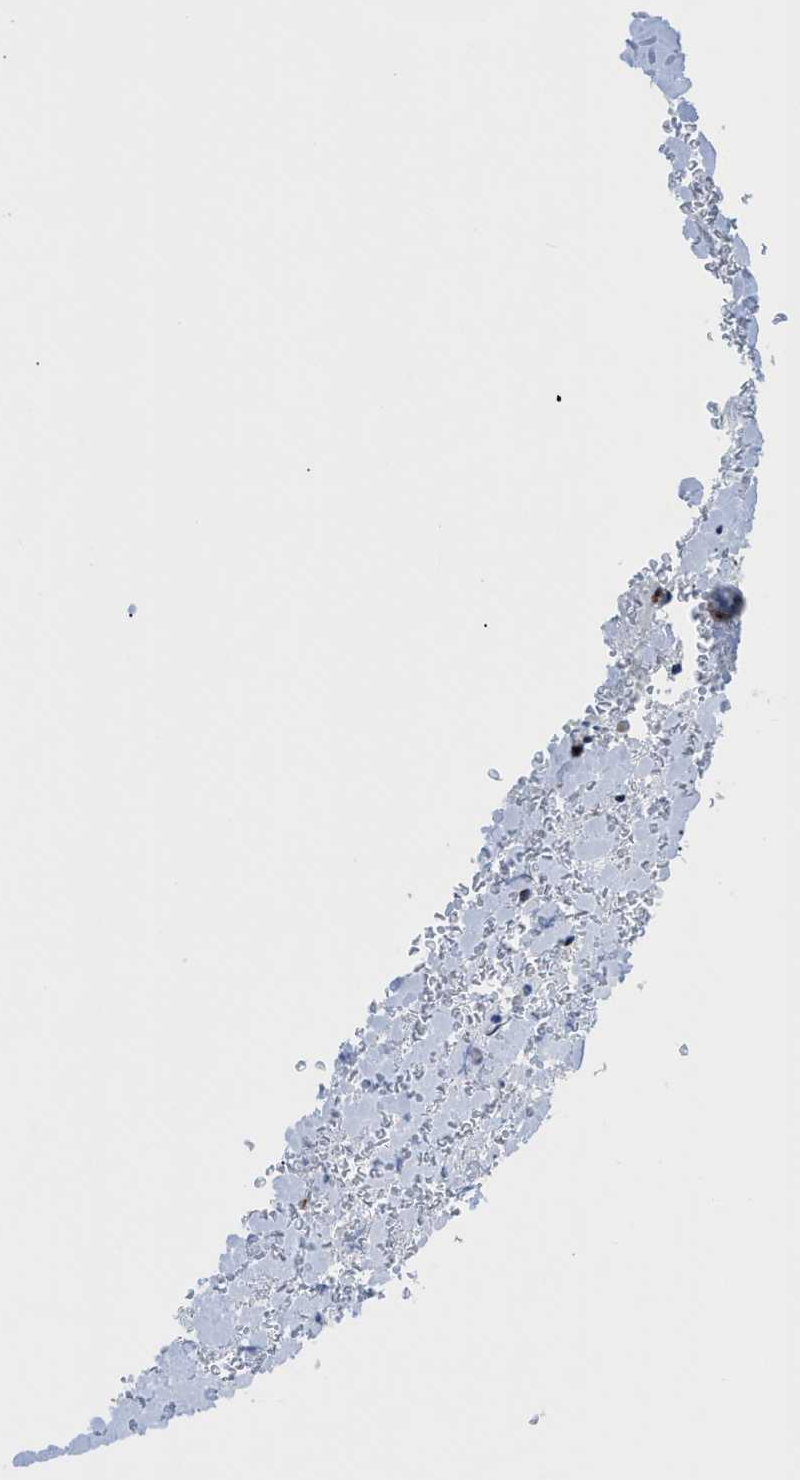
{"staining": {"intensity": "negative", "quantity": "none", "location": "none"}, "tissue": "parathyroid gland", "cell_type": "Glandular cells", "image_type": "normal", "snomed": [{"axis": "morphology", "description": "Normal tissue, NOS"}, {"axis": "topography", "description": "Parathyroid gland"}], "caption": "A photomicrograph of parathyroid gland stained for a protein reveals no brown staining in glandular cells.", "gene": "ITPR1", "patient": {"sex": "female", "age": 47}}